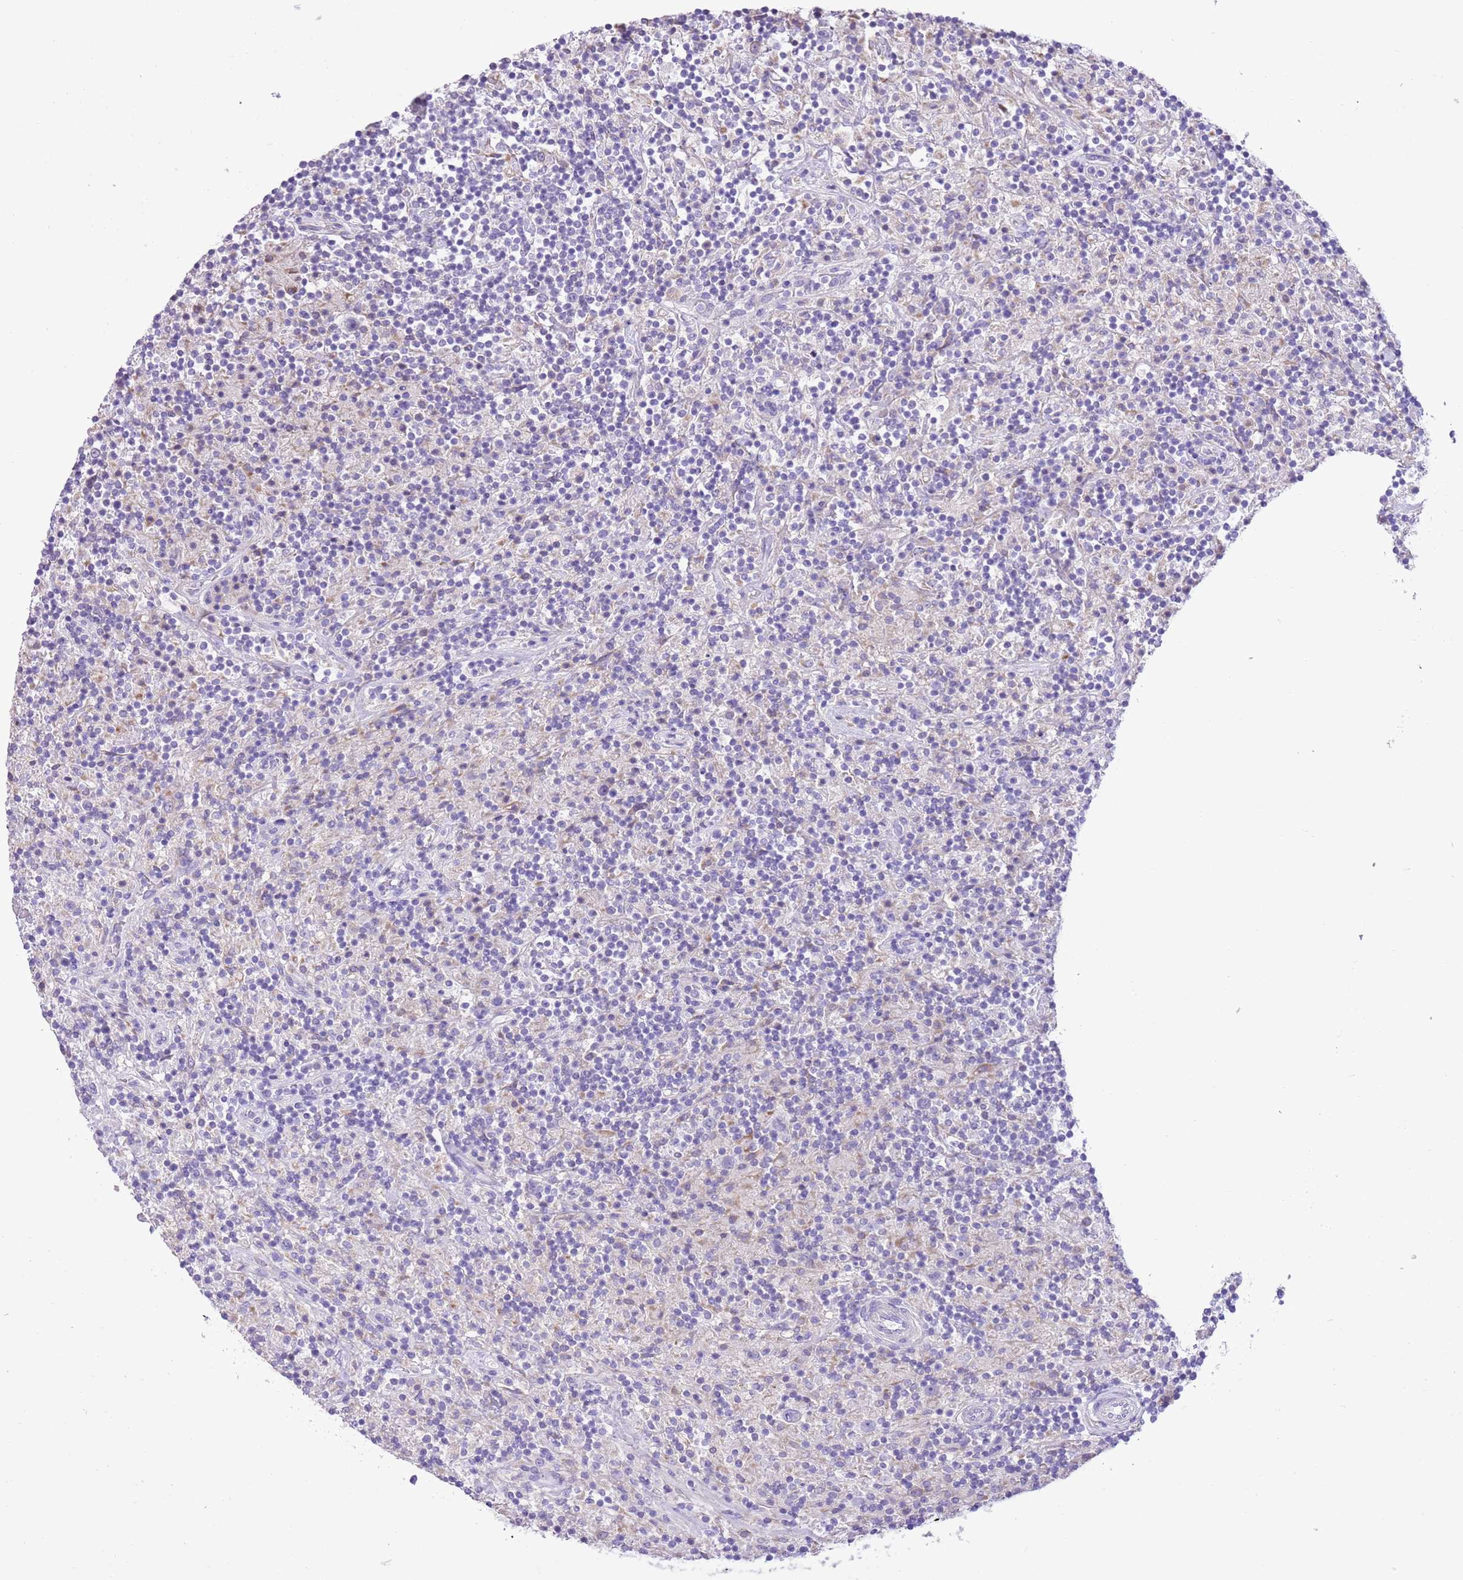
{"staining": {"intensity": "negative", "quantity": "none", "location": "none"}, "tissue": "lymphoma", "cell_type": "Tumor cells", "image_type": "cancer", "snomed": [{"axis": "morphology", "description": "Hodgkin's disease, NOS"}, {"axis": "topography", "description": "Lymph node"}], "caption": "This is an immunohistochemistry (IHC) image of Hodgkin's disease. There is no expression in tumor cells.", "gene": "AAR2", "patient": {"sex": "male", "age": 70}}